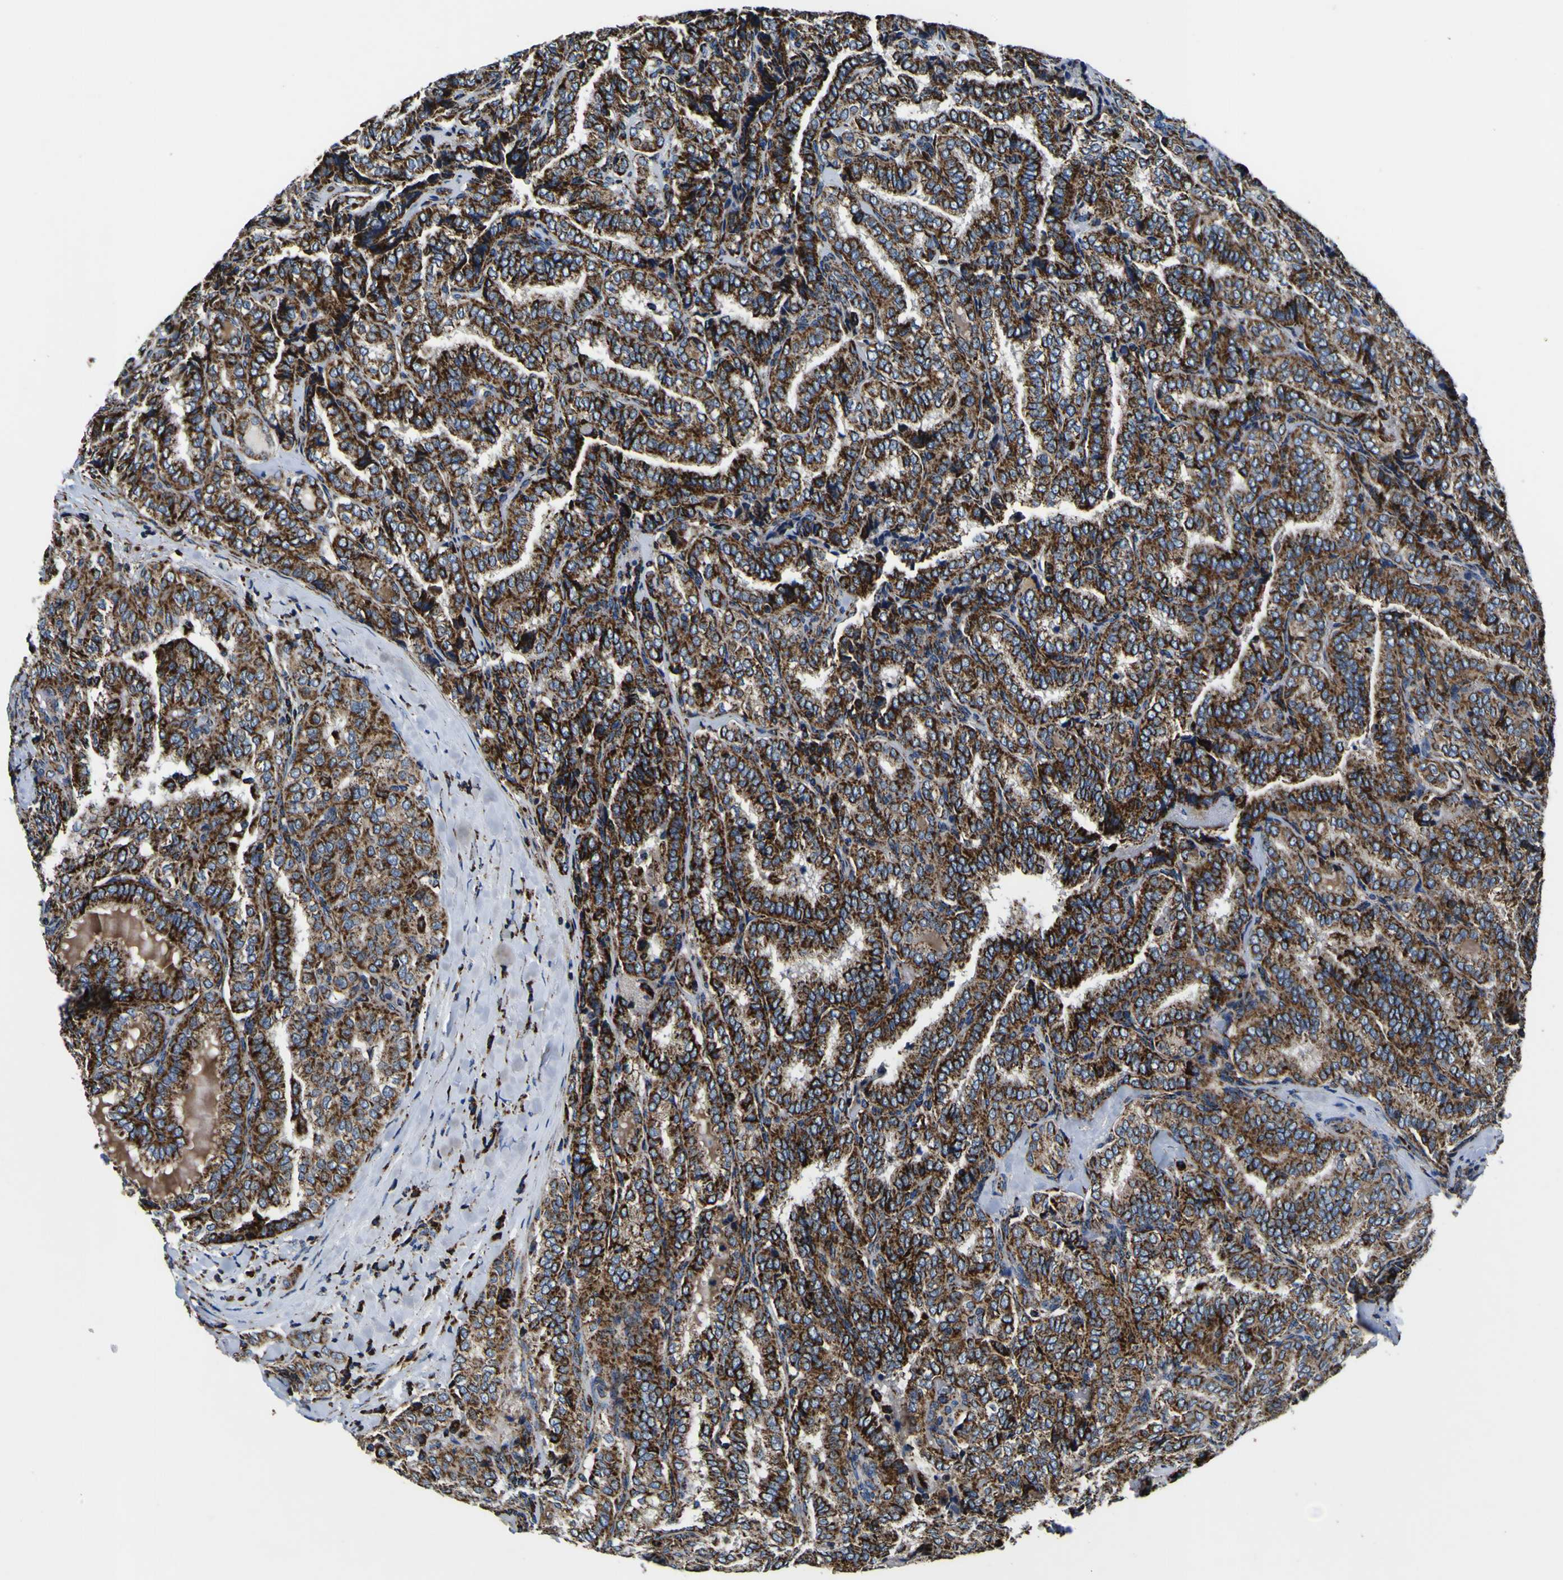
{"staining": {"intensity": "strong", "quantity": ">75%", "location": "cytoplasmic/membranous"}, "tissue": "thyroid cancer", "cell_type": "Tumor cells", "image_type": "cancer", "snomed": [{"axis": "morphology", "description": "Normal tissue, NOS"}, {"axis": "morphology", "description": "Papillary adenocarcinoma, NOS"}, {"axis": "topography", "description": "Thyroid gland"}], "caption": "A high-resolution photomicrograph shows IHC staining of thyroid cancer, which demonstrates strong cytoplasmic/membranous positivity in approximately >75% of tumor cells.", "gene": "PTRH2", "patient": {"sex": "female", "age": 30}}